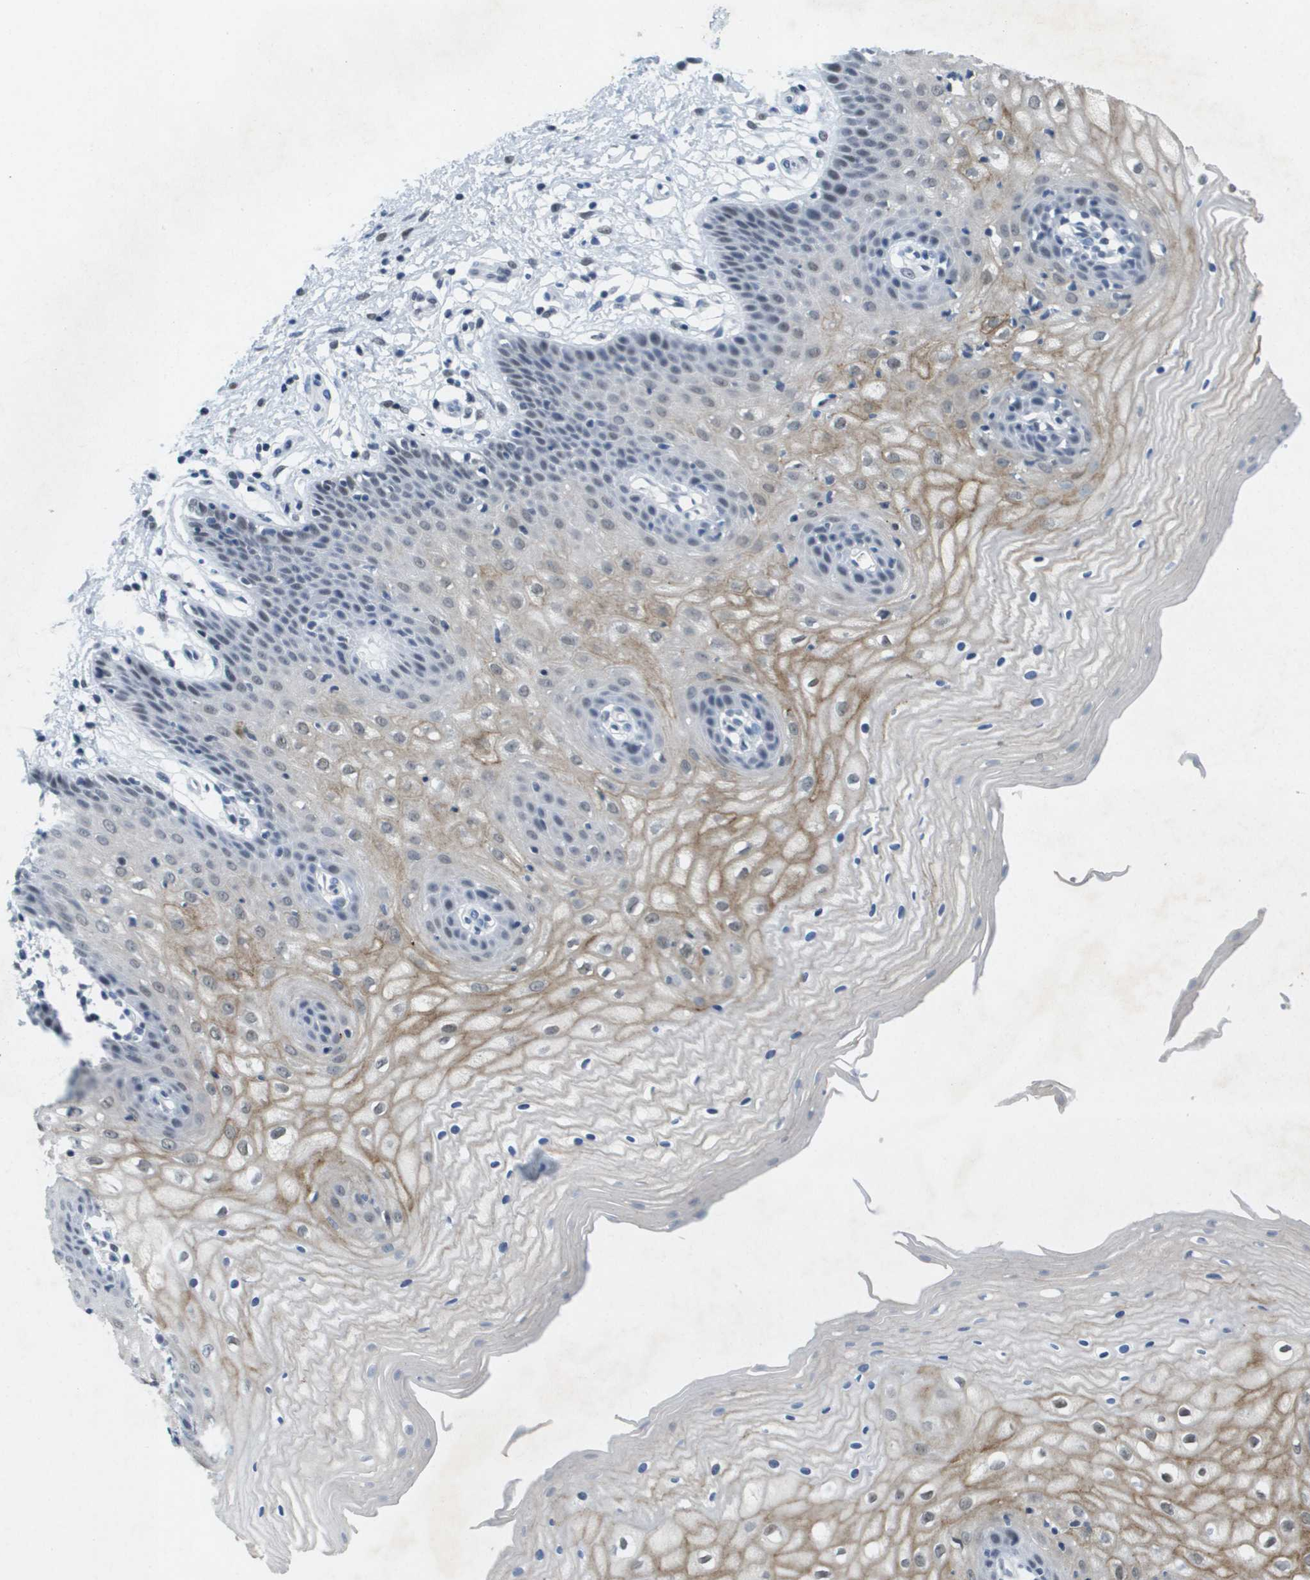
{"staining": {"intensity": "moderate", "quantity": "<25%", "location": "cytoplasmic/membranous"}, "tissue": "vagina", "cell_type": "Squamous epithelial cells", "image_type": "normal", "snomed": [{"axis": "morphology", "description": "Normal tissue, NOS"}, {"axis": "topography", "description": "Vagina"}], "caption": "Vagina stained with a brown dye displays moderate cytoplasmic/membranous positive expression in approximately <25% of squamous epithelial cells.", "gene": "TP53RK", "patient": {"sex": "female", "age": 34}}